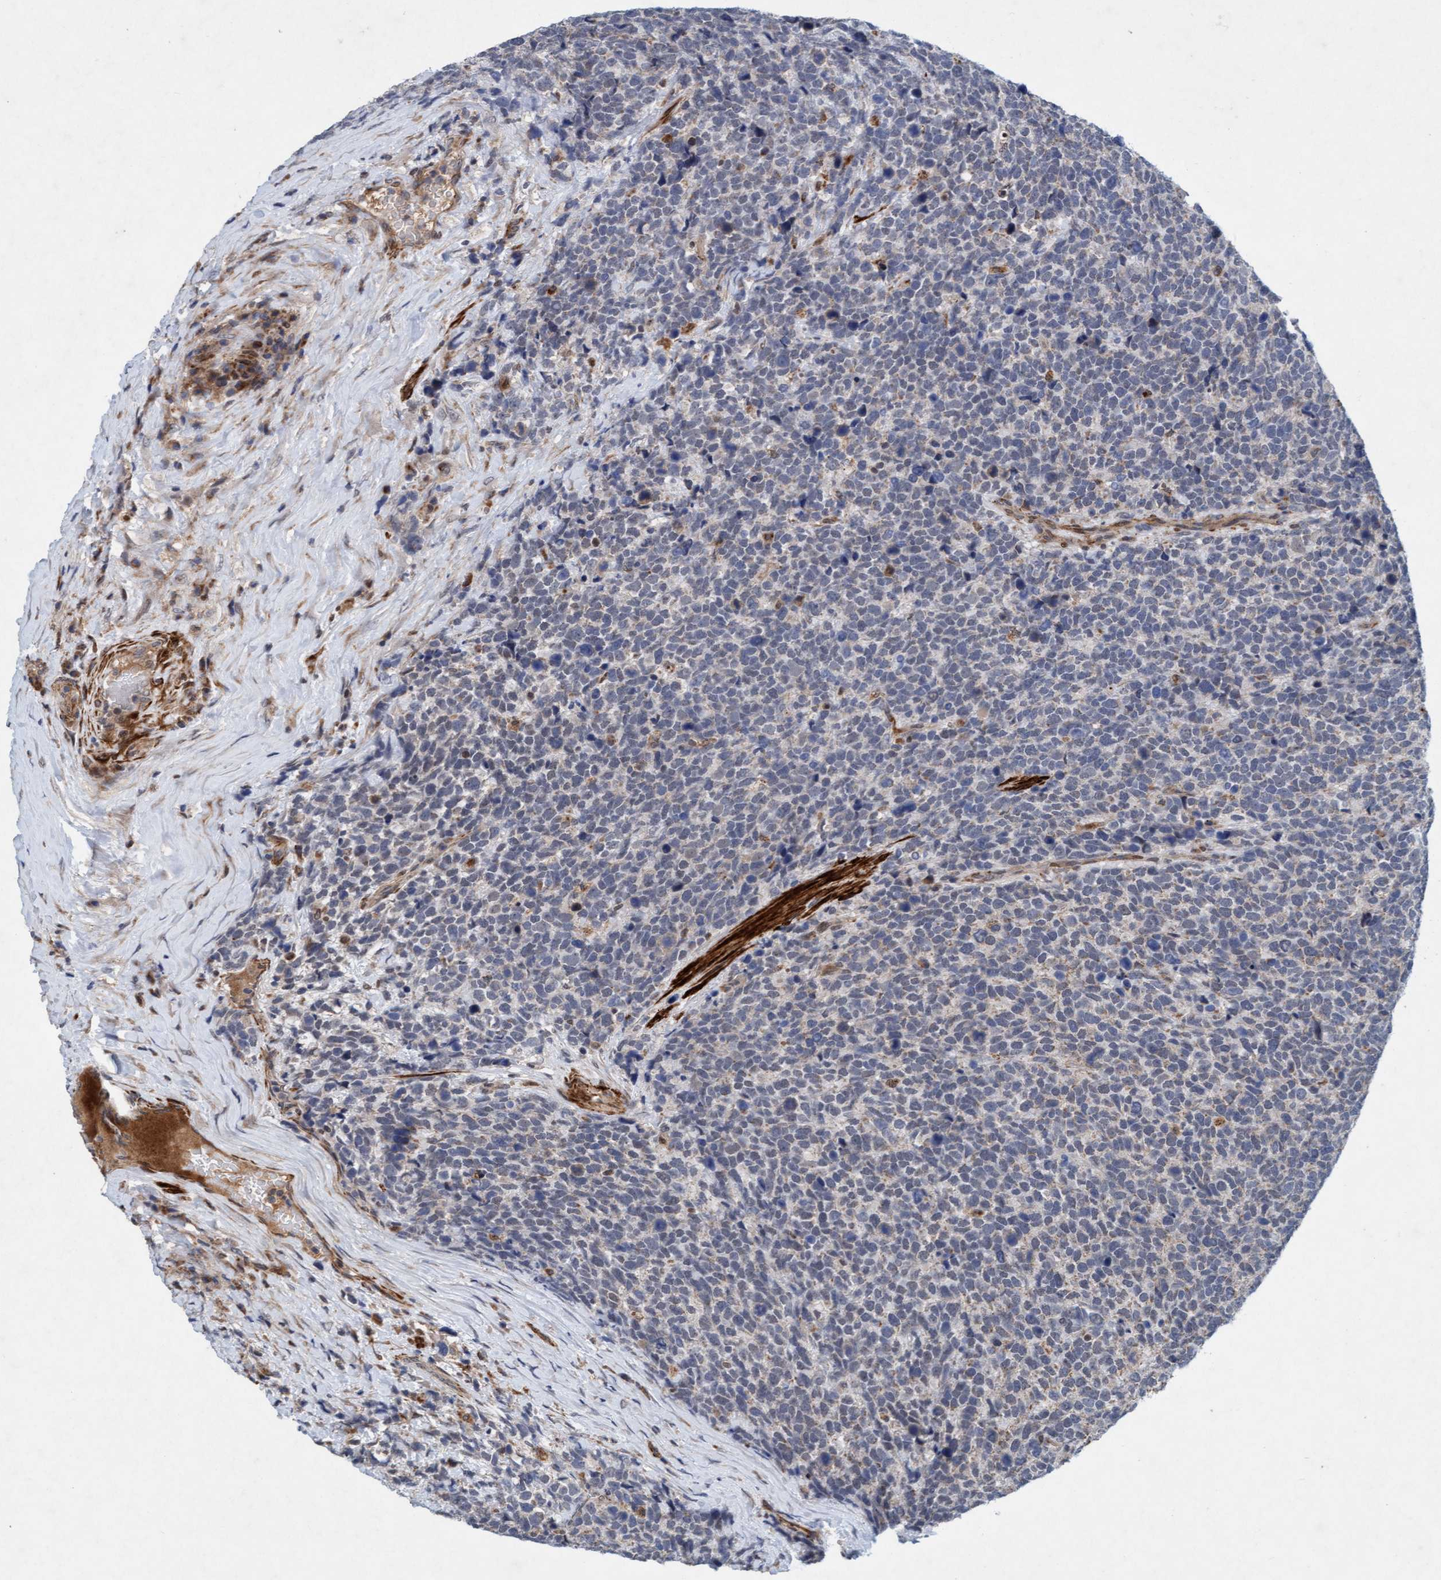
{"staining": {"intensity": "negative", "quantity": "none", "location": "none"}, "tissue": "urothelial cancer", "cell_type": "Tumor cells", "image_type": "cancer", "snomed": [{"axis": "morphology", "description": "Urothelial carcinoma, High grade"}, {"axis": "topography", "description": "Urinary bladder"}], "caption": "Immunohistochemical staining of urothelial cancer reveals no significant expression in tumor cells.", "gene": "TMEM70", "patient": {"sex": "female", "age": 82}}